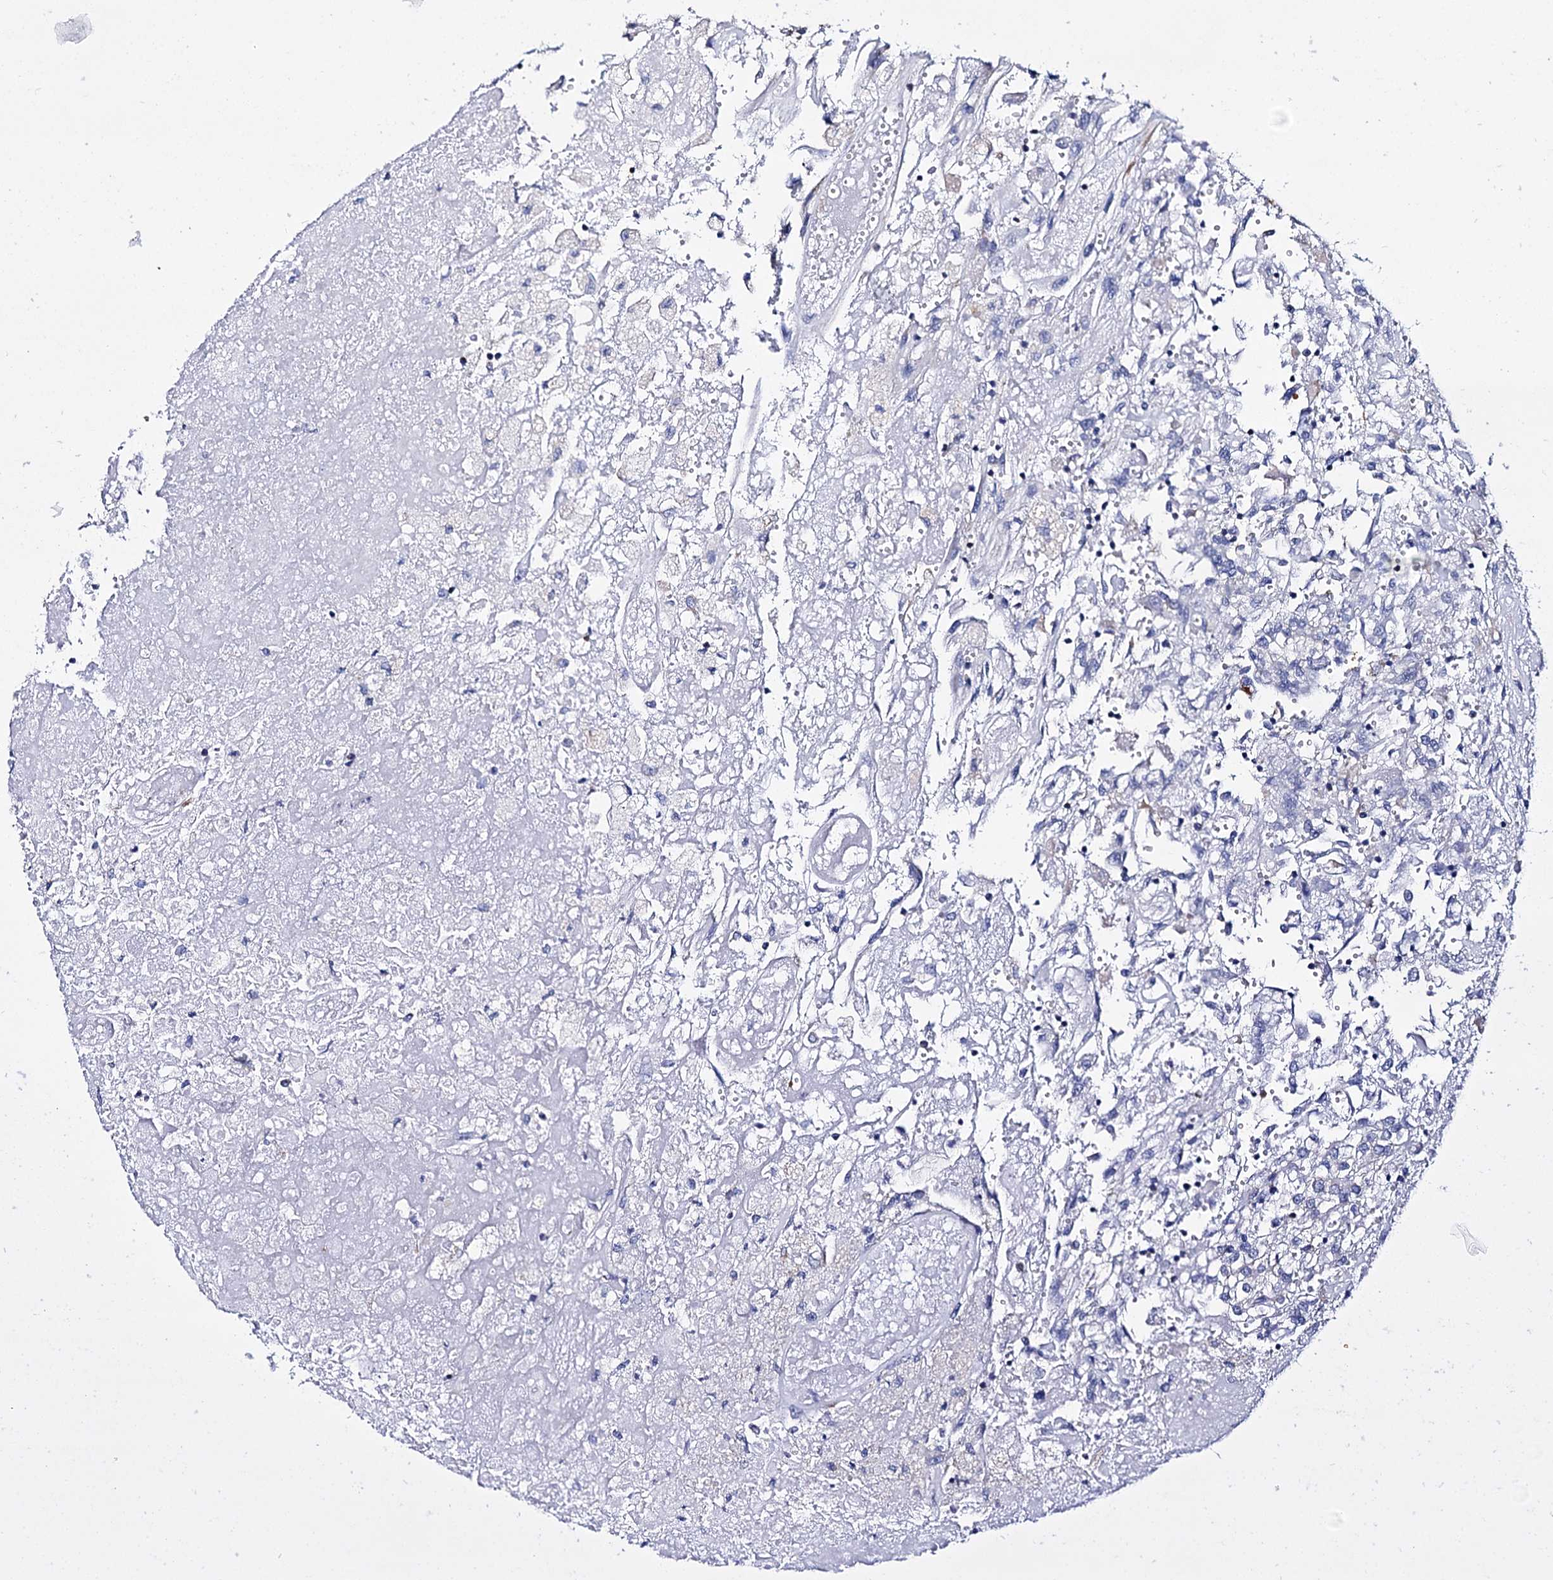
{"staining": {"intensity": "negative", "quantity": "none", "location": "none"}, "tissue": "renal cancer", "cell_type": "Tumor cells", "image_type": "cancer", "snomed": [{"axis": "morphology", "description": "Adenocarcinoma, NOS"}, {"axis": "topography", "description": "Kidney"}], "caption": "This micrograph is of renal cancer (adenocarcinoma) stained with IHC to label a protein in brown with the nuclei are counter-stained blue. There is no expression in tumor cells.", "gene": "UBASH3B", "patient": {"sex": "female", "age": 52}}